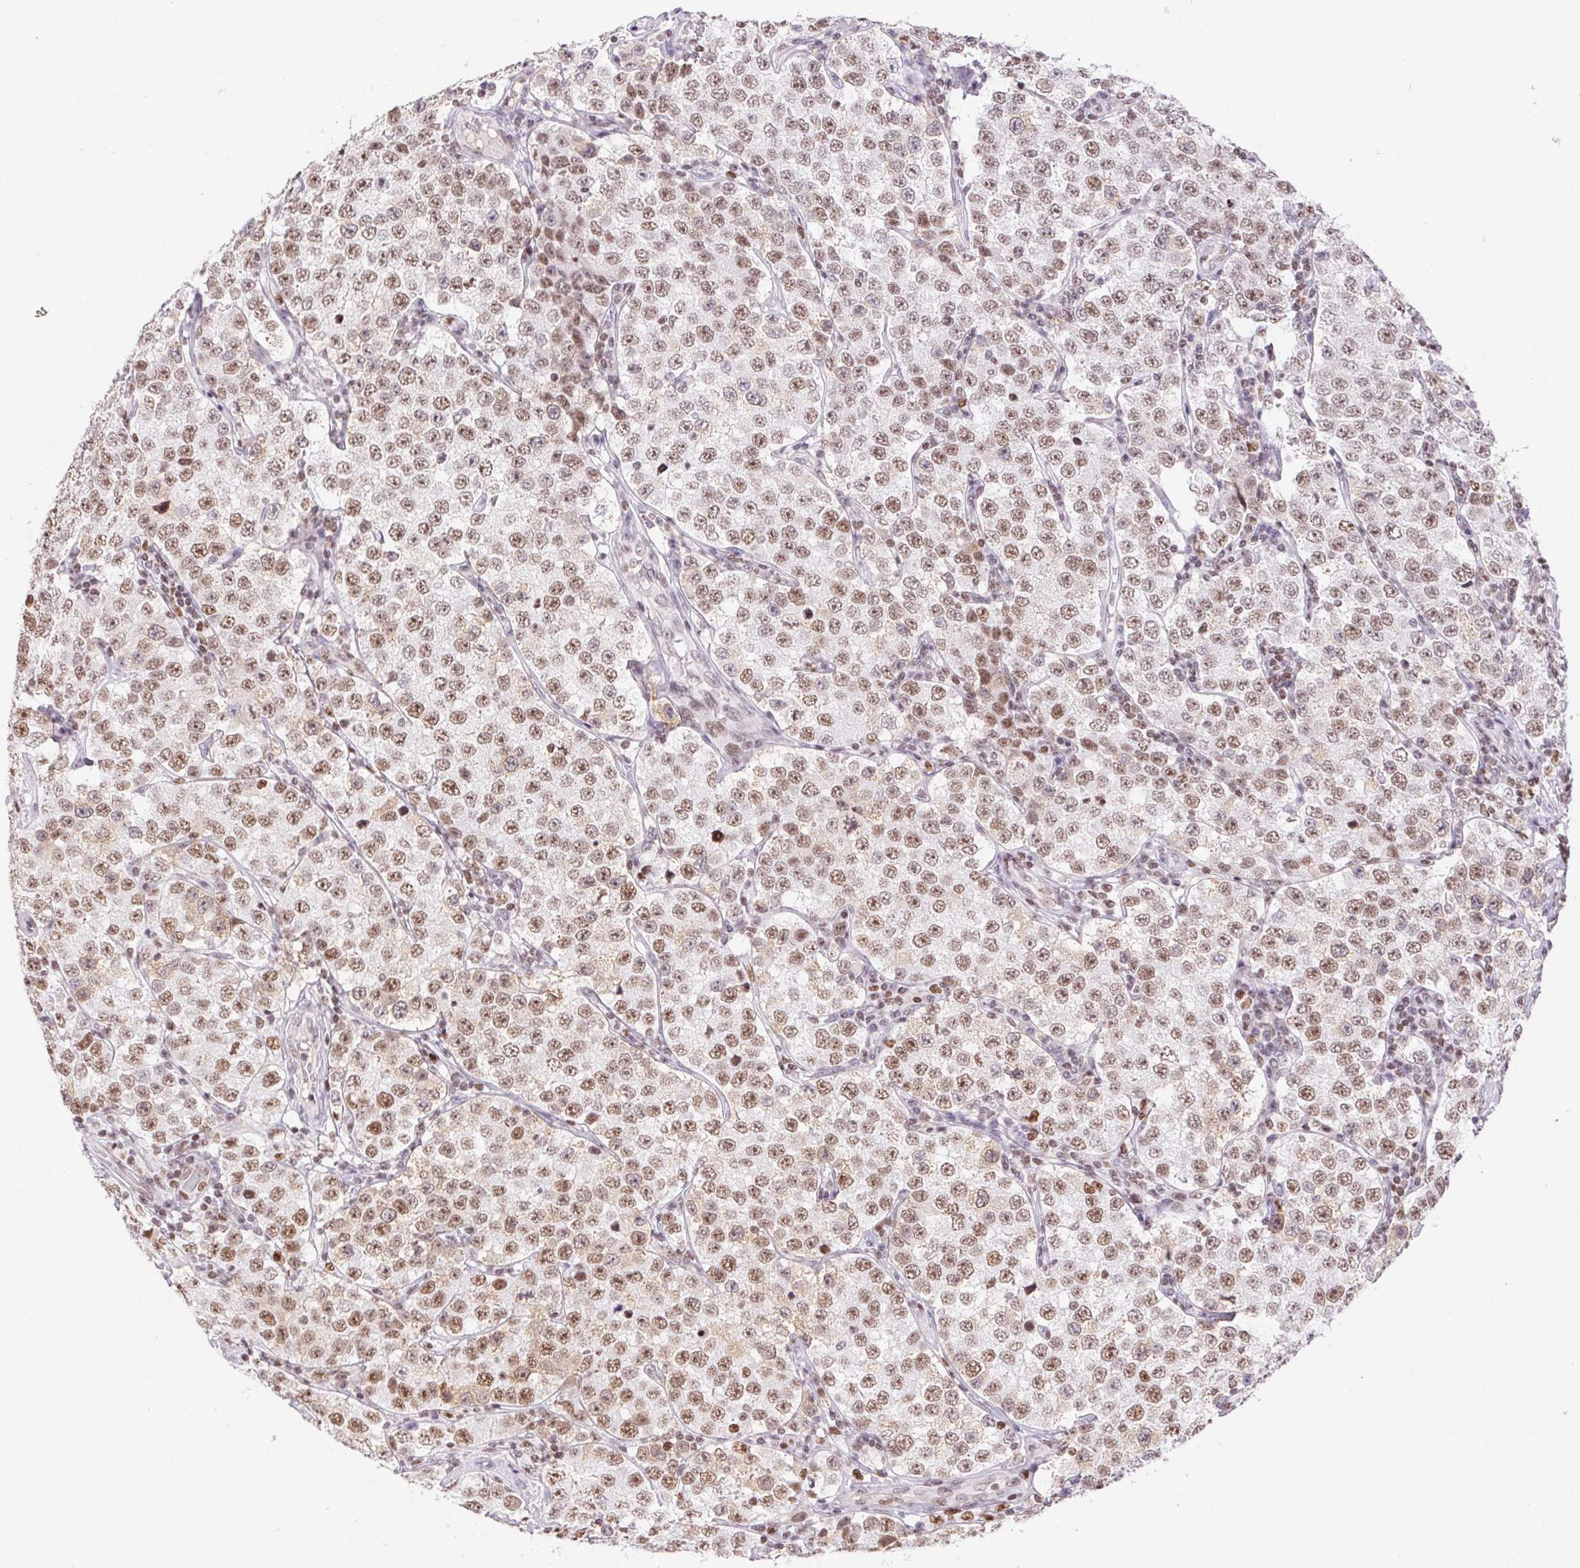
{"staining": {"intensity": "moderate", "quantity": ">75%", "location": "nuclear"}, "tissue": "testis cancer", "cell_type": "Tumor cells", "image_type": "cancer", "snomed": [{"axis": "morphology", "description": "Seminoma, NOS"}, {"axis": "topography", "description": "Testis"}], "caption": "DAB immunohistochemical staining of human testis cancer (seminoma) exhibits moderate nuclear protein positivity in about >75% of tumor cells. (DAB (3,3'-diaminobenzidine) IHC, brown staining for protein, blue staining for nuclei).", "gene": "POLD3", "patient": {"sex": "male", "age": 34}}